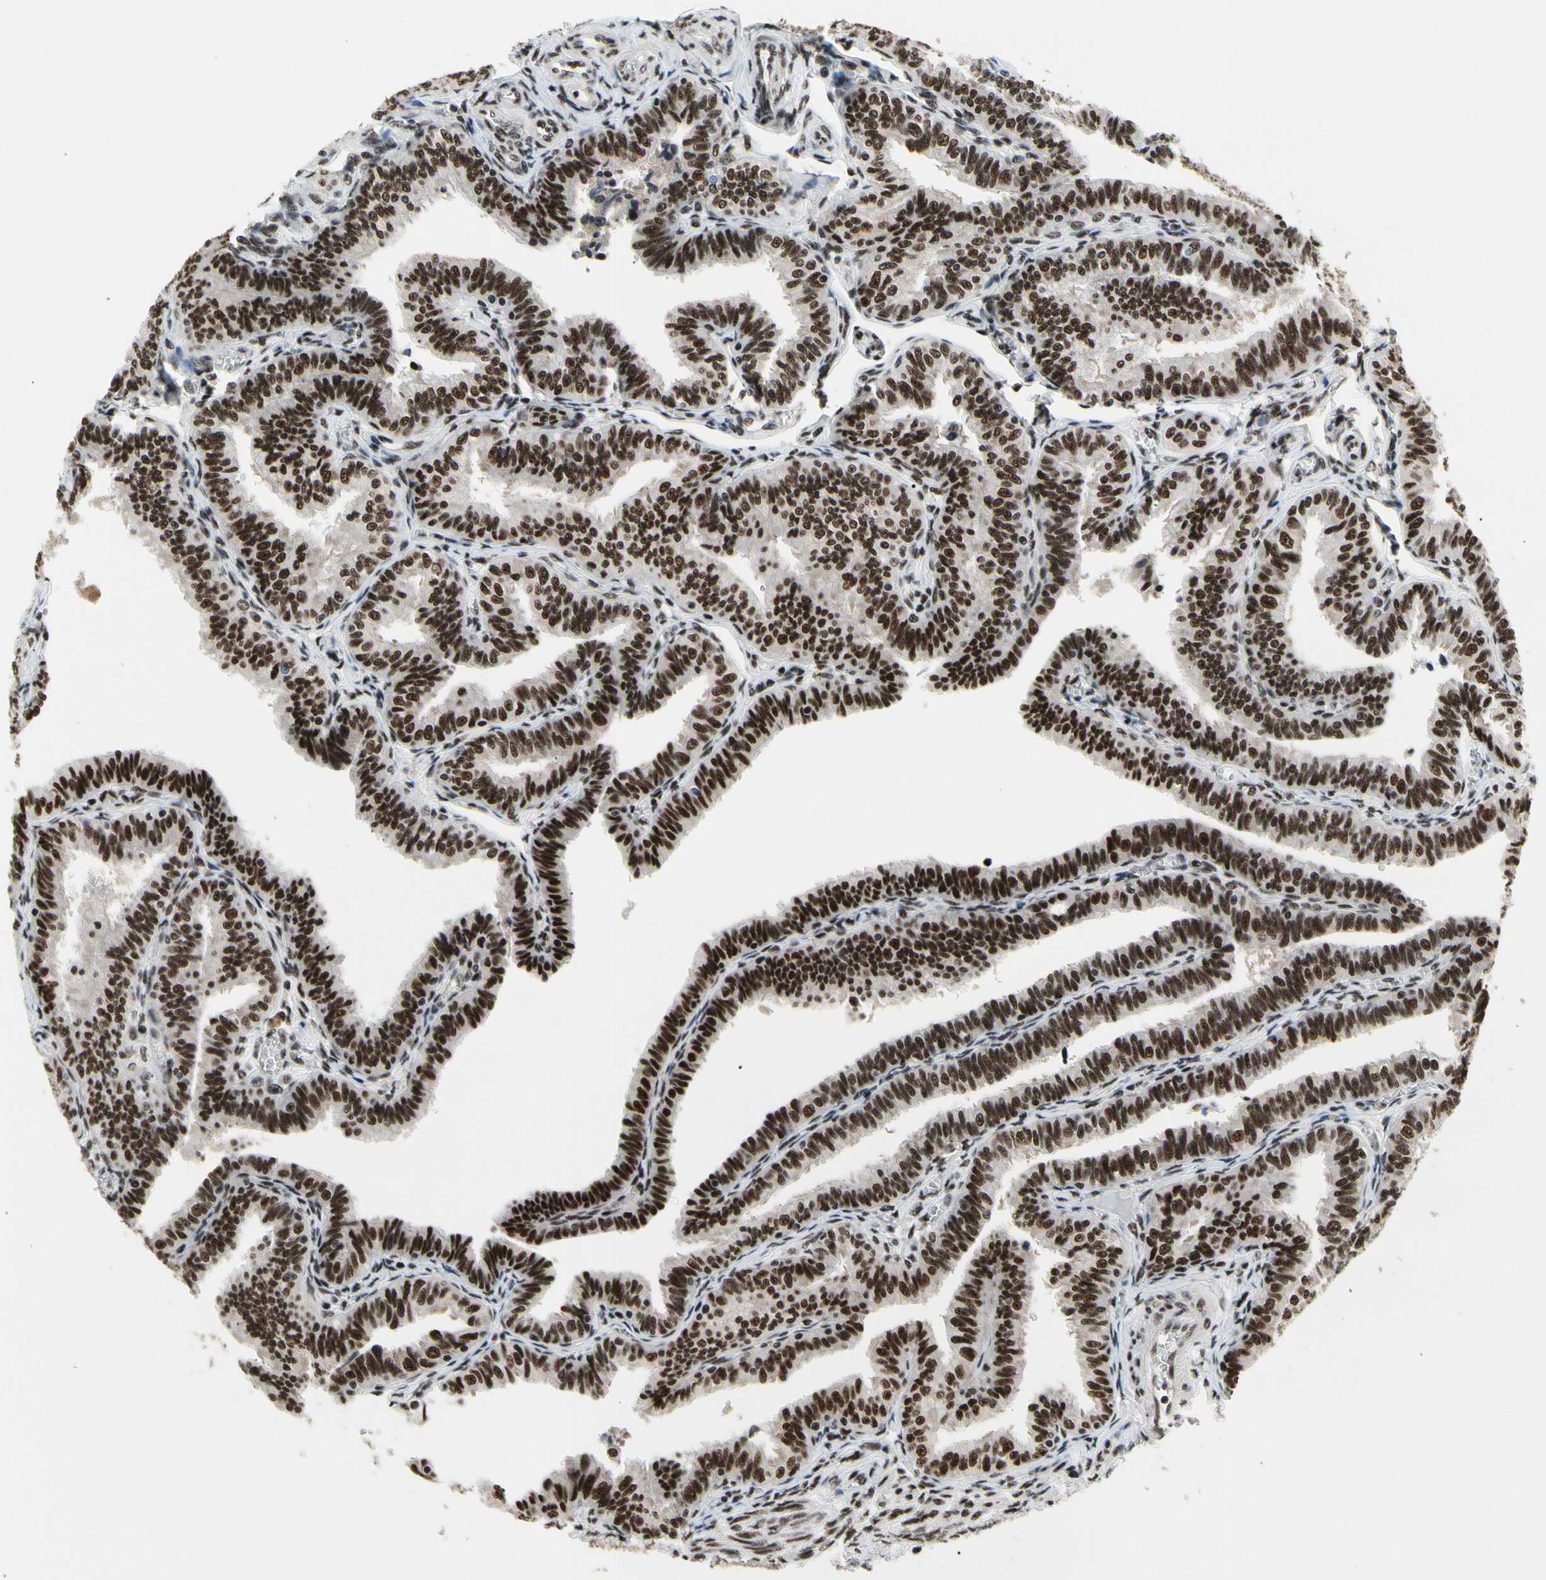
{"staining": {"intensity": "strong", "quantity": ">75%", "location": "nuclear"}, "tissue": "fallopian tube", "cell_type": "Glandular cells", "image_type": "normal", "snomed": [{"axis": "morphology", "description": "Normal tissue, NOS"}, {"axis": "topography", "description": "Fallopian tube"}], "caption": "Protein analysis of benign fallopian tube displays strong nuclear staining in about >75% of glandular cells.", "gene": "SRSF11", "patient": {"sex": "female", "age": 46}}